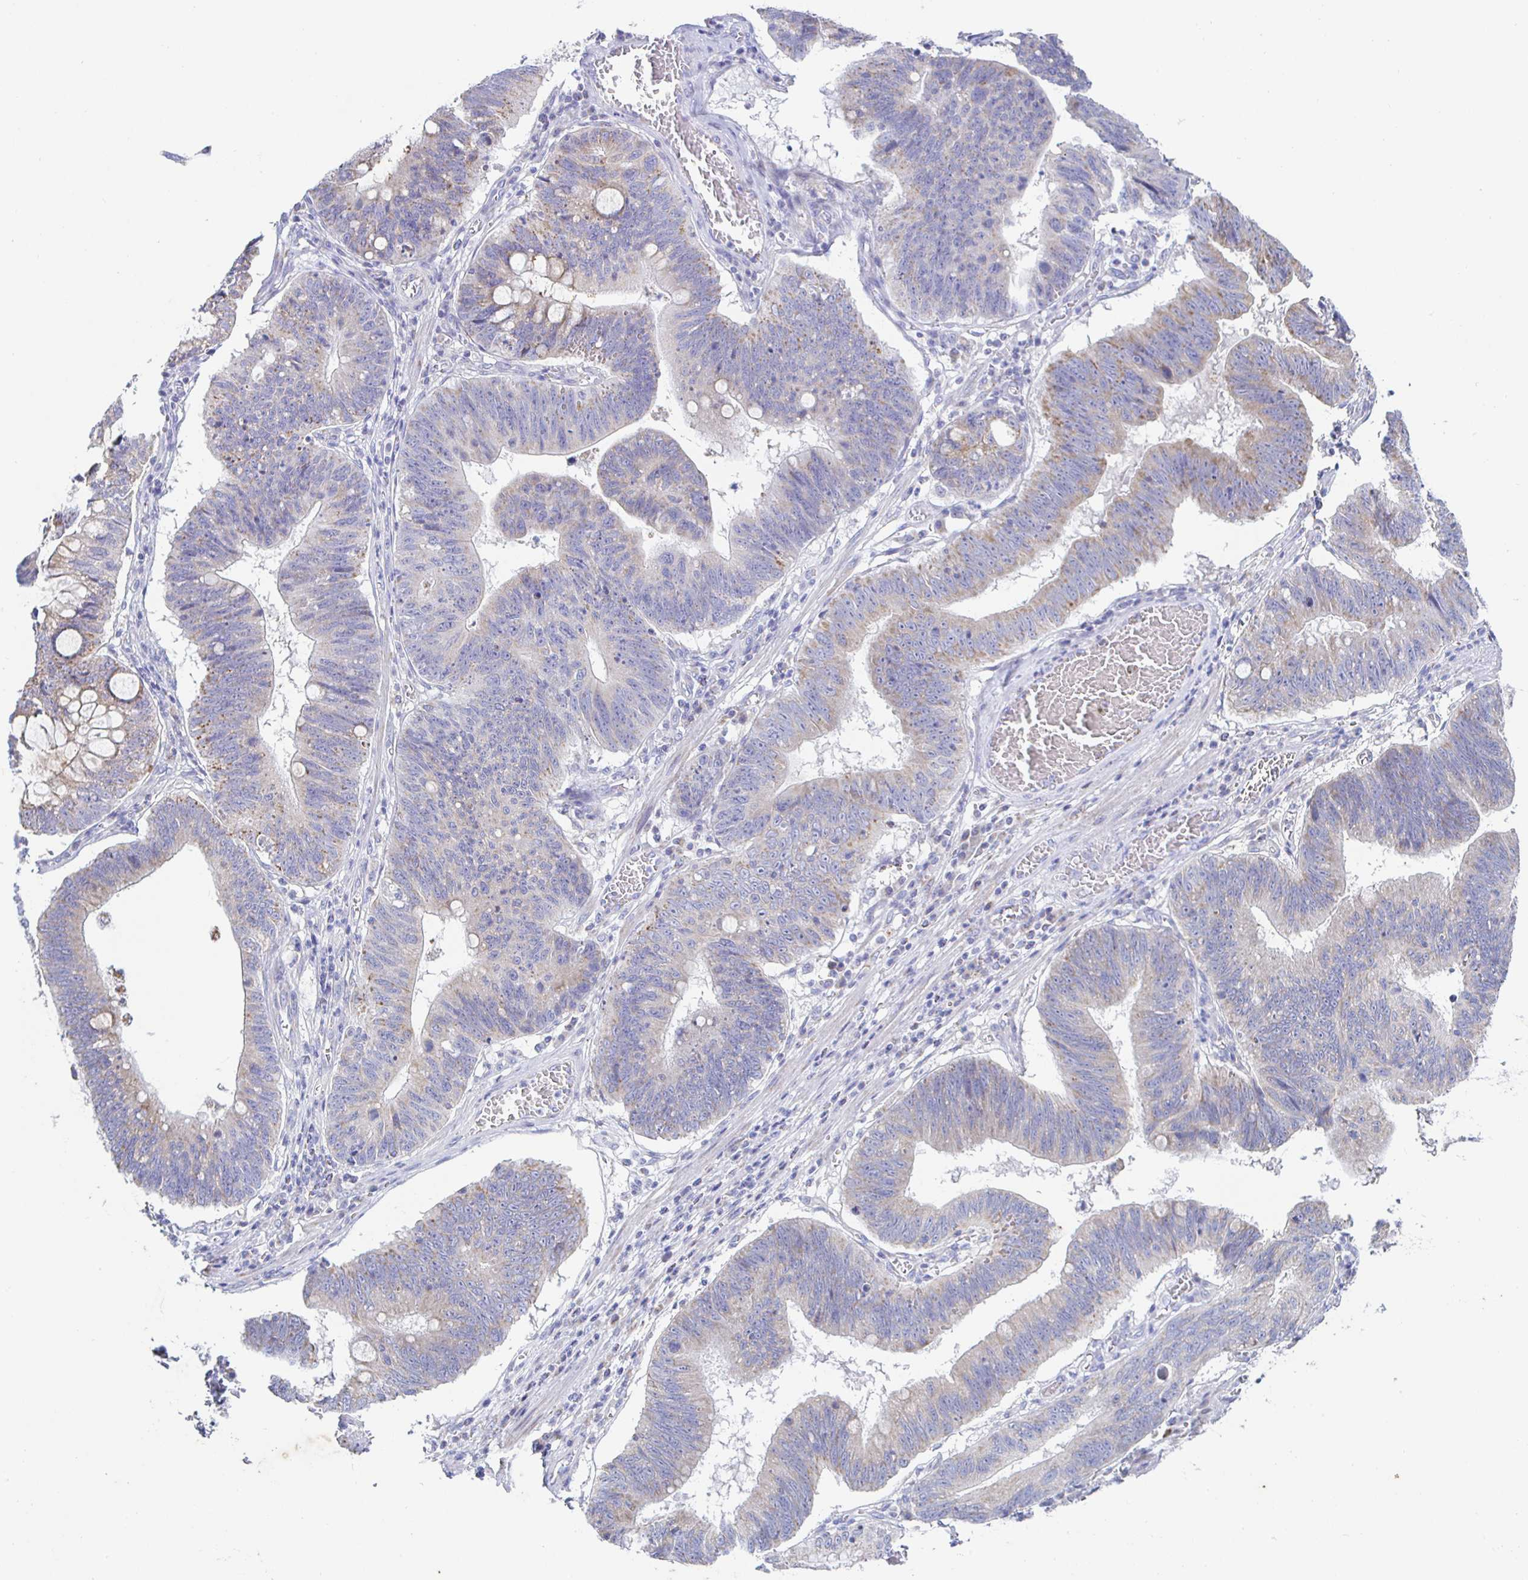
{"staining": {"intensity": "weak", "quantity": "25%-75%", "location": "cytoplasmic/membranous"}, "tissue": "stomach cancer", "cell_type": "Tumor cells", "image_type": "cancer", "snomed": [{"axis": "morphology", "description": "Adenocarcinoma, NOS"}, {"axis": "topography", "description": "Stomach"}], "caption": "Protein staining by immunohistochemistry shows weak cytoplasmic/membranous positivity in approximately 25%-75% of tumor cells in adenocarcinoma (stomach).", "gene": "SYNGR4", "patient": {"sex": "male", "age": 59}}